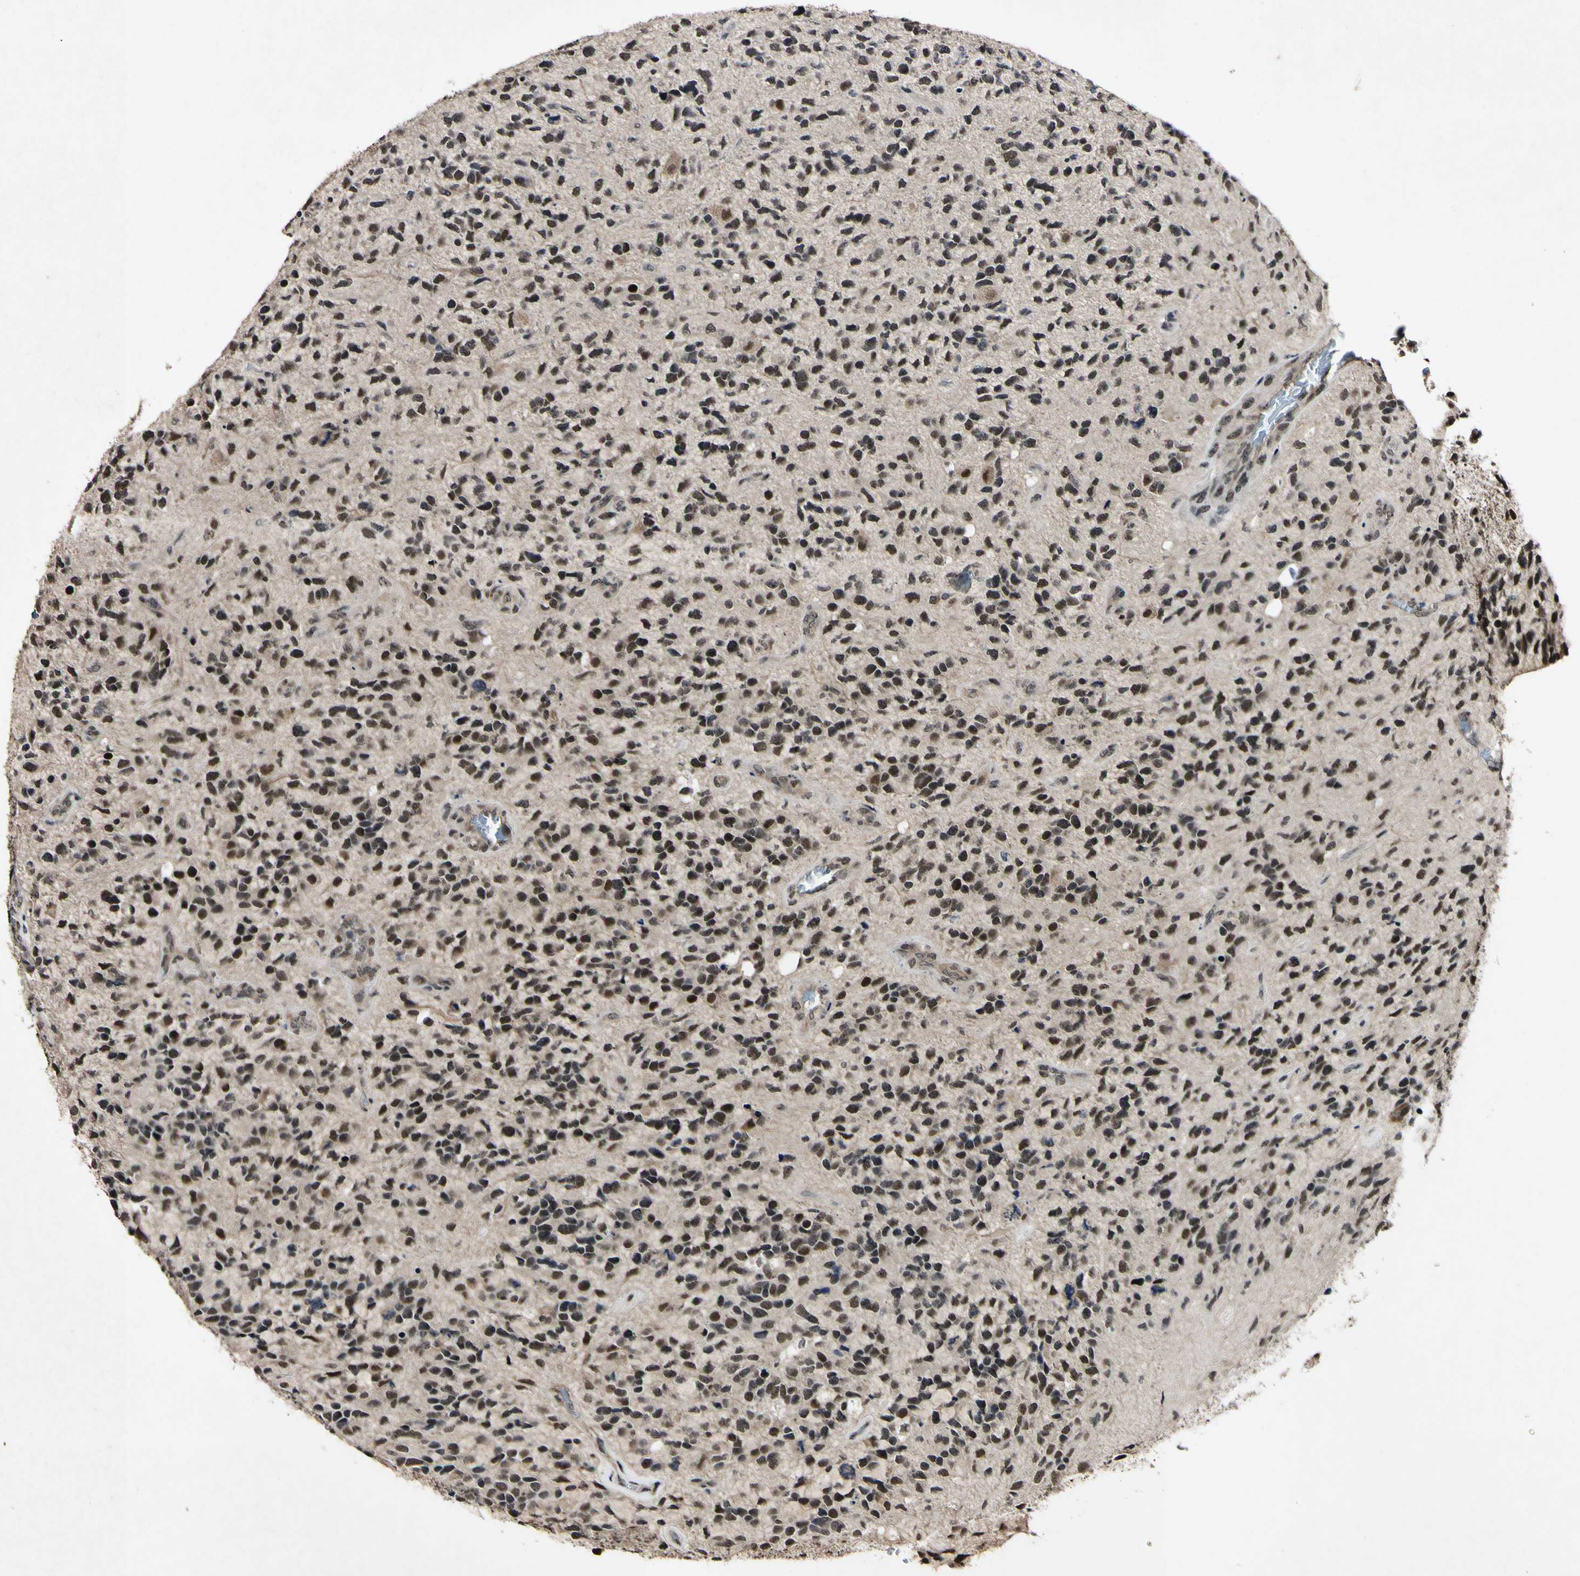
{"staining": {"intensity": "strong", "quantity": "25%-75%", "location": "nuclear"}, "tissue": "glioma", "cell_type": "Tumor cells", "image_type": "cancer", "snomed": [{"axis": "morphology", "description": "Glioma, malignant, High grade"}, {"axis": "topography", "description": "Brain"}], "caption": "Glioma stained for a protein (brown) shows strong nuclear positive expression in approximately 25%-75% of tumor cells.", "gene": "POLR2F", "patient": {"sex": "female", "age": 58}}